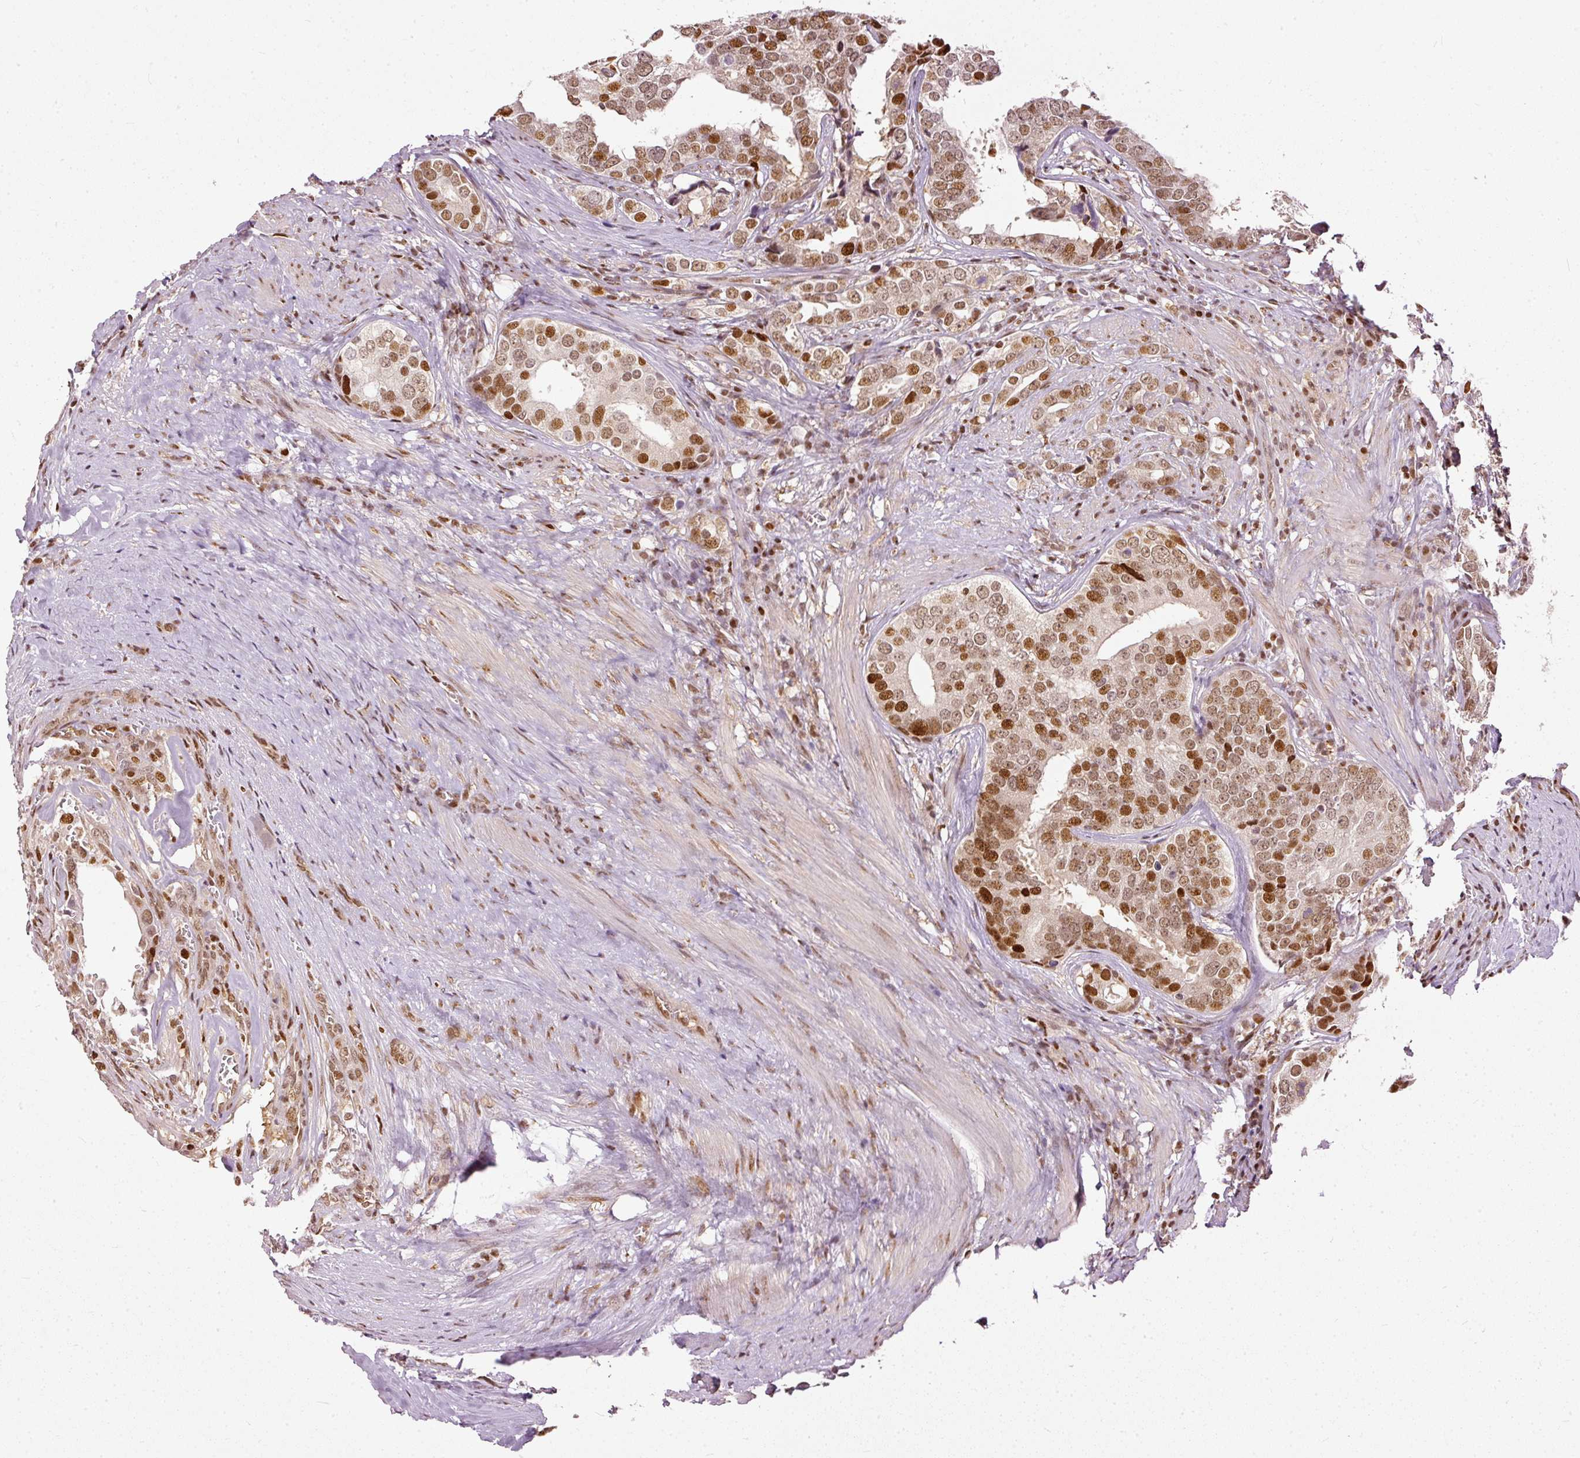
{"staining": {"intensity": "moderate", "quantity": ">75%", "location": "nuclear"}, "tissue": "prostate cancer", "cell_type": "Tumor cells", "image_type": "cancer", "snomed": [{"axis": "morphology", "description": "Adenocarcinoma, High grade"}, {"axis": "topography", "description": "Prostate"}], "caption": "There is medium levels of moderate nuclear staining in tumor cells of high-grade adenocarcinoma (prostate), as demonstrated by immunohistochemical staining (brown color).", "gene": "ZNF778", "patient": {"sex": "male", "age": 71}}